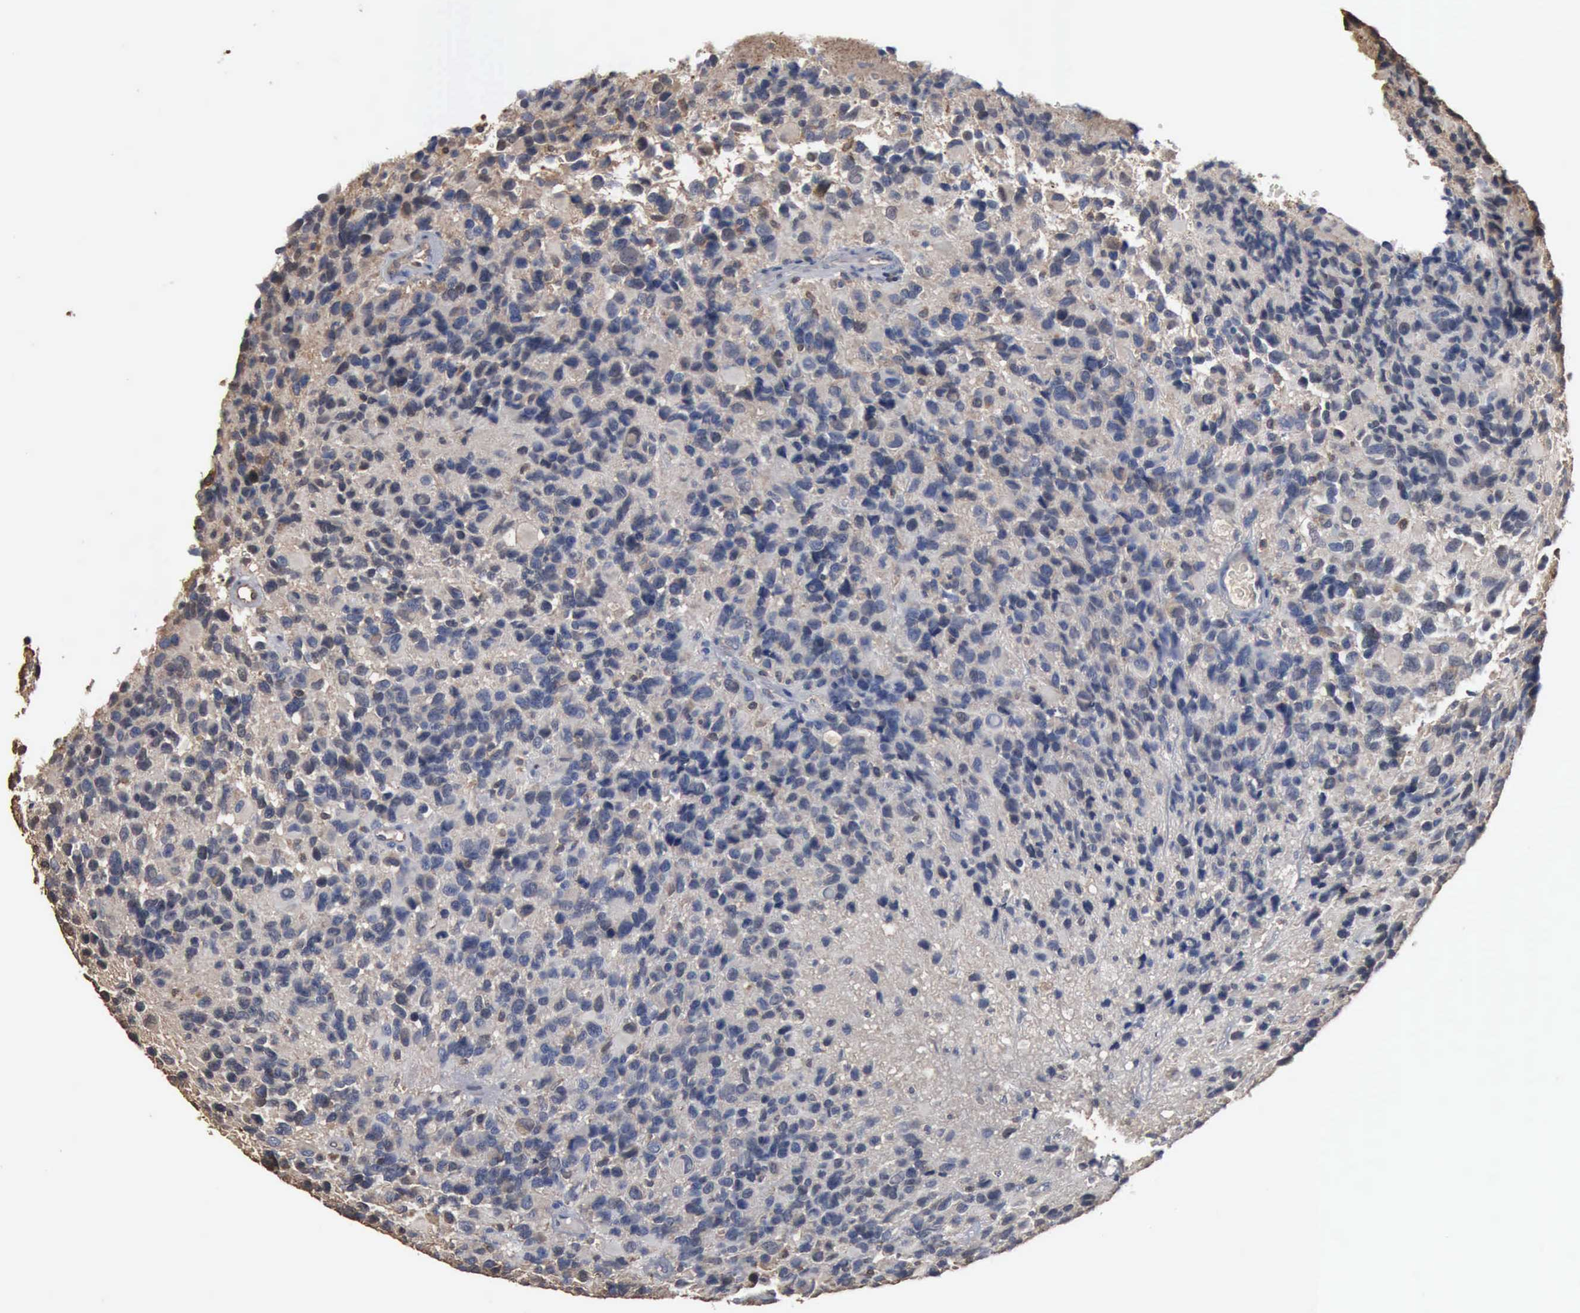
{"staining": {"intensity": "negative", "quantity": "none", "location": "none"}, "tissue": "glioma", "cell_type": "Tumor cells", "image_type": "cancer", "snomed": [{"axis": "morphology", "description": "Glioma, malignant, High grade"}, {"axis": "topography", "description": "Brain"}], "caption": "This micrograph is of high-grade glioma (malignant) stained with IHC to label a protein in brown with the nuclei are counter-stained blue. There is no positivity in tumor cells.", "gene": "FSCN1", "patient": {"sex": "male", "age": 77}}